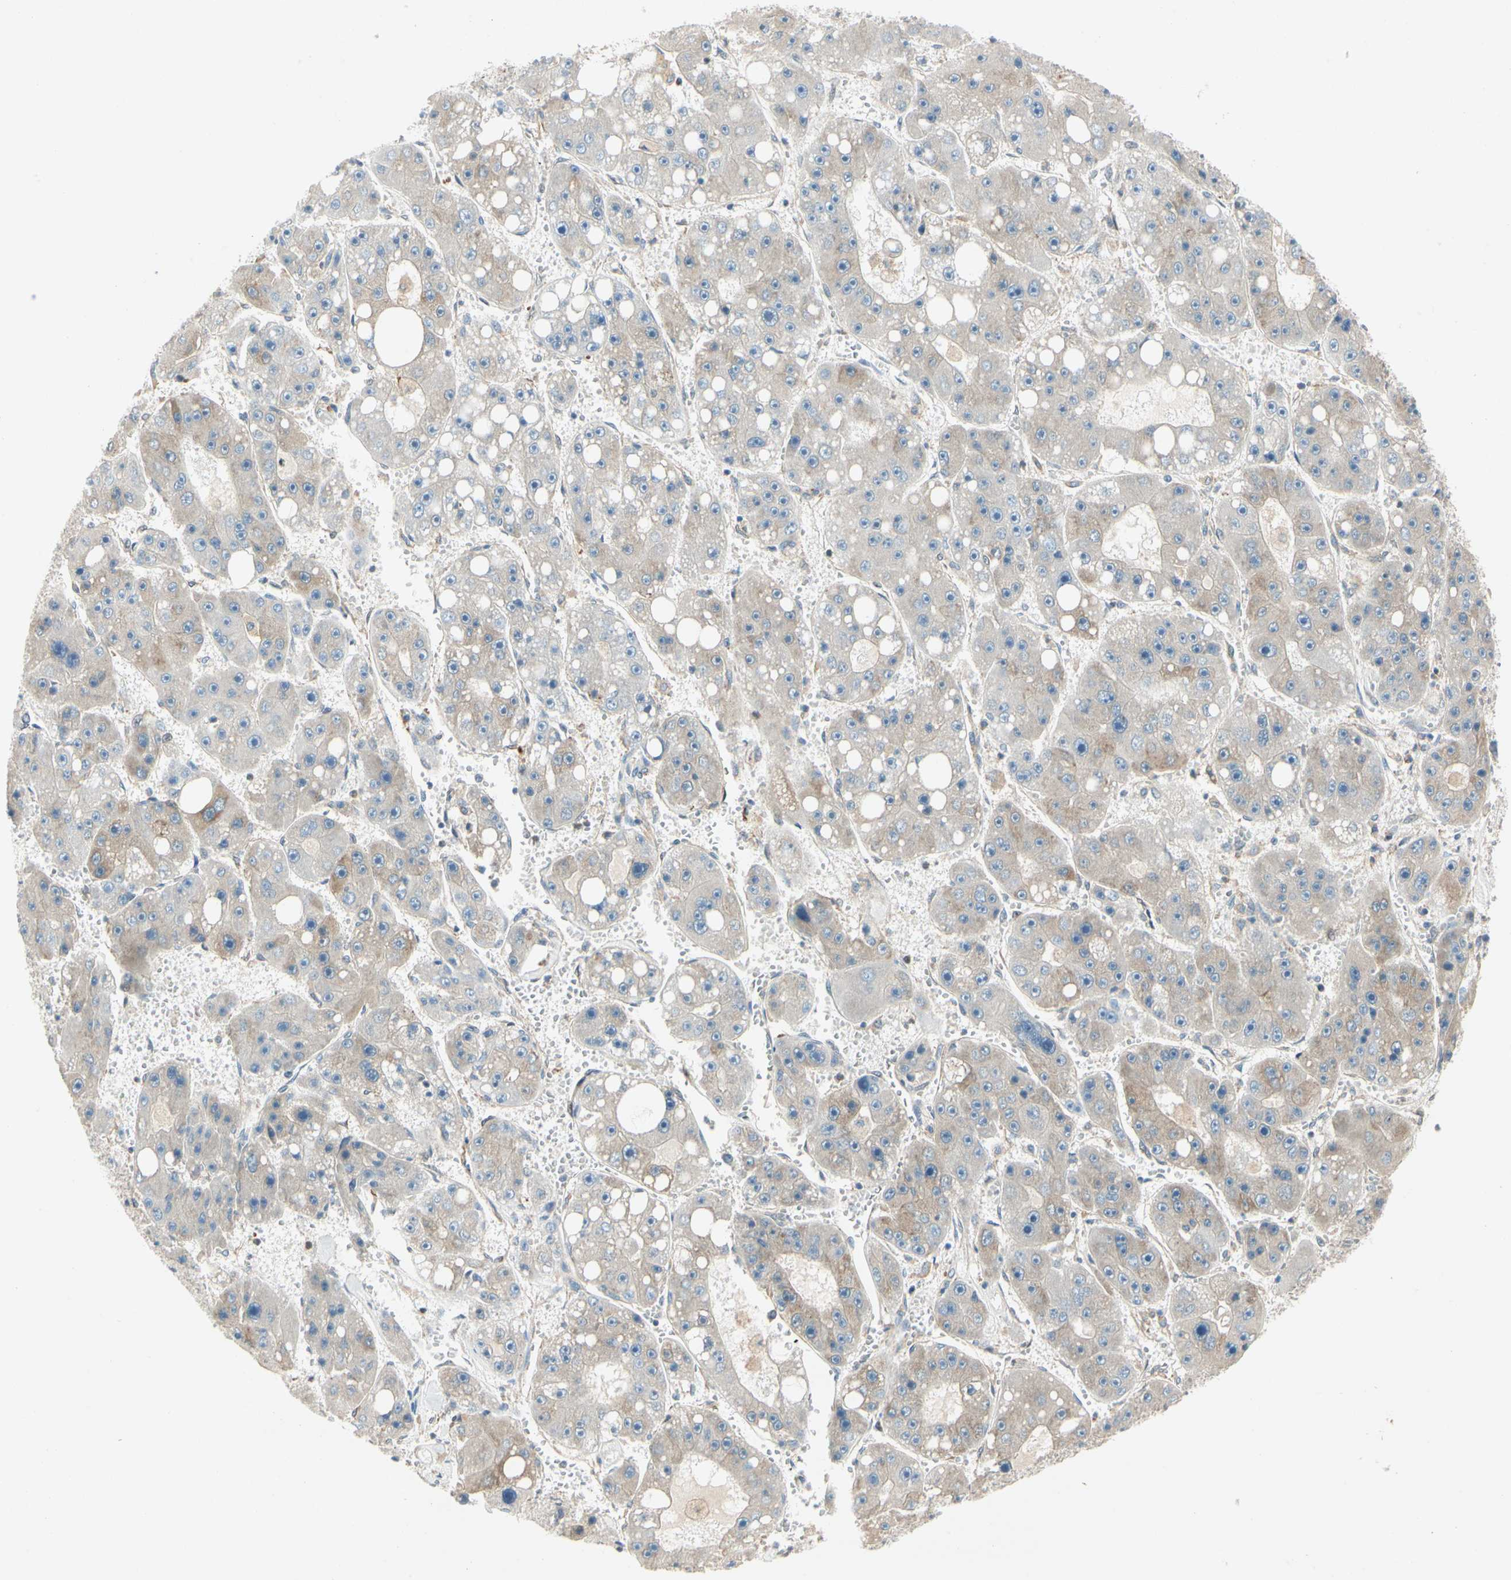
{"staining": {"intensity": "weak", "quantity": "<25%", "location": "cytoplasmic/membranous"}, "tissue": "liver cancer", "cell_type": "Tumor cells", "image_type": "cancer", "snomed": [{"axis": "morphology", "description": "Carcinoma, Hepatocellular, NOS"}, {"axis": "topography", "description": "Liver"}], "caption": "This photomicrograph is of hepatocellular carcinoma (liver) stained with immunohistochemistry (IHC) to label a protein in brown with the nuclei are counter-stained blue. There is no staining in tumor cells.", "gene": "WIPI1", "patient": {"sex": "female", "age": 61}}